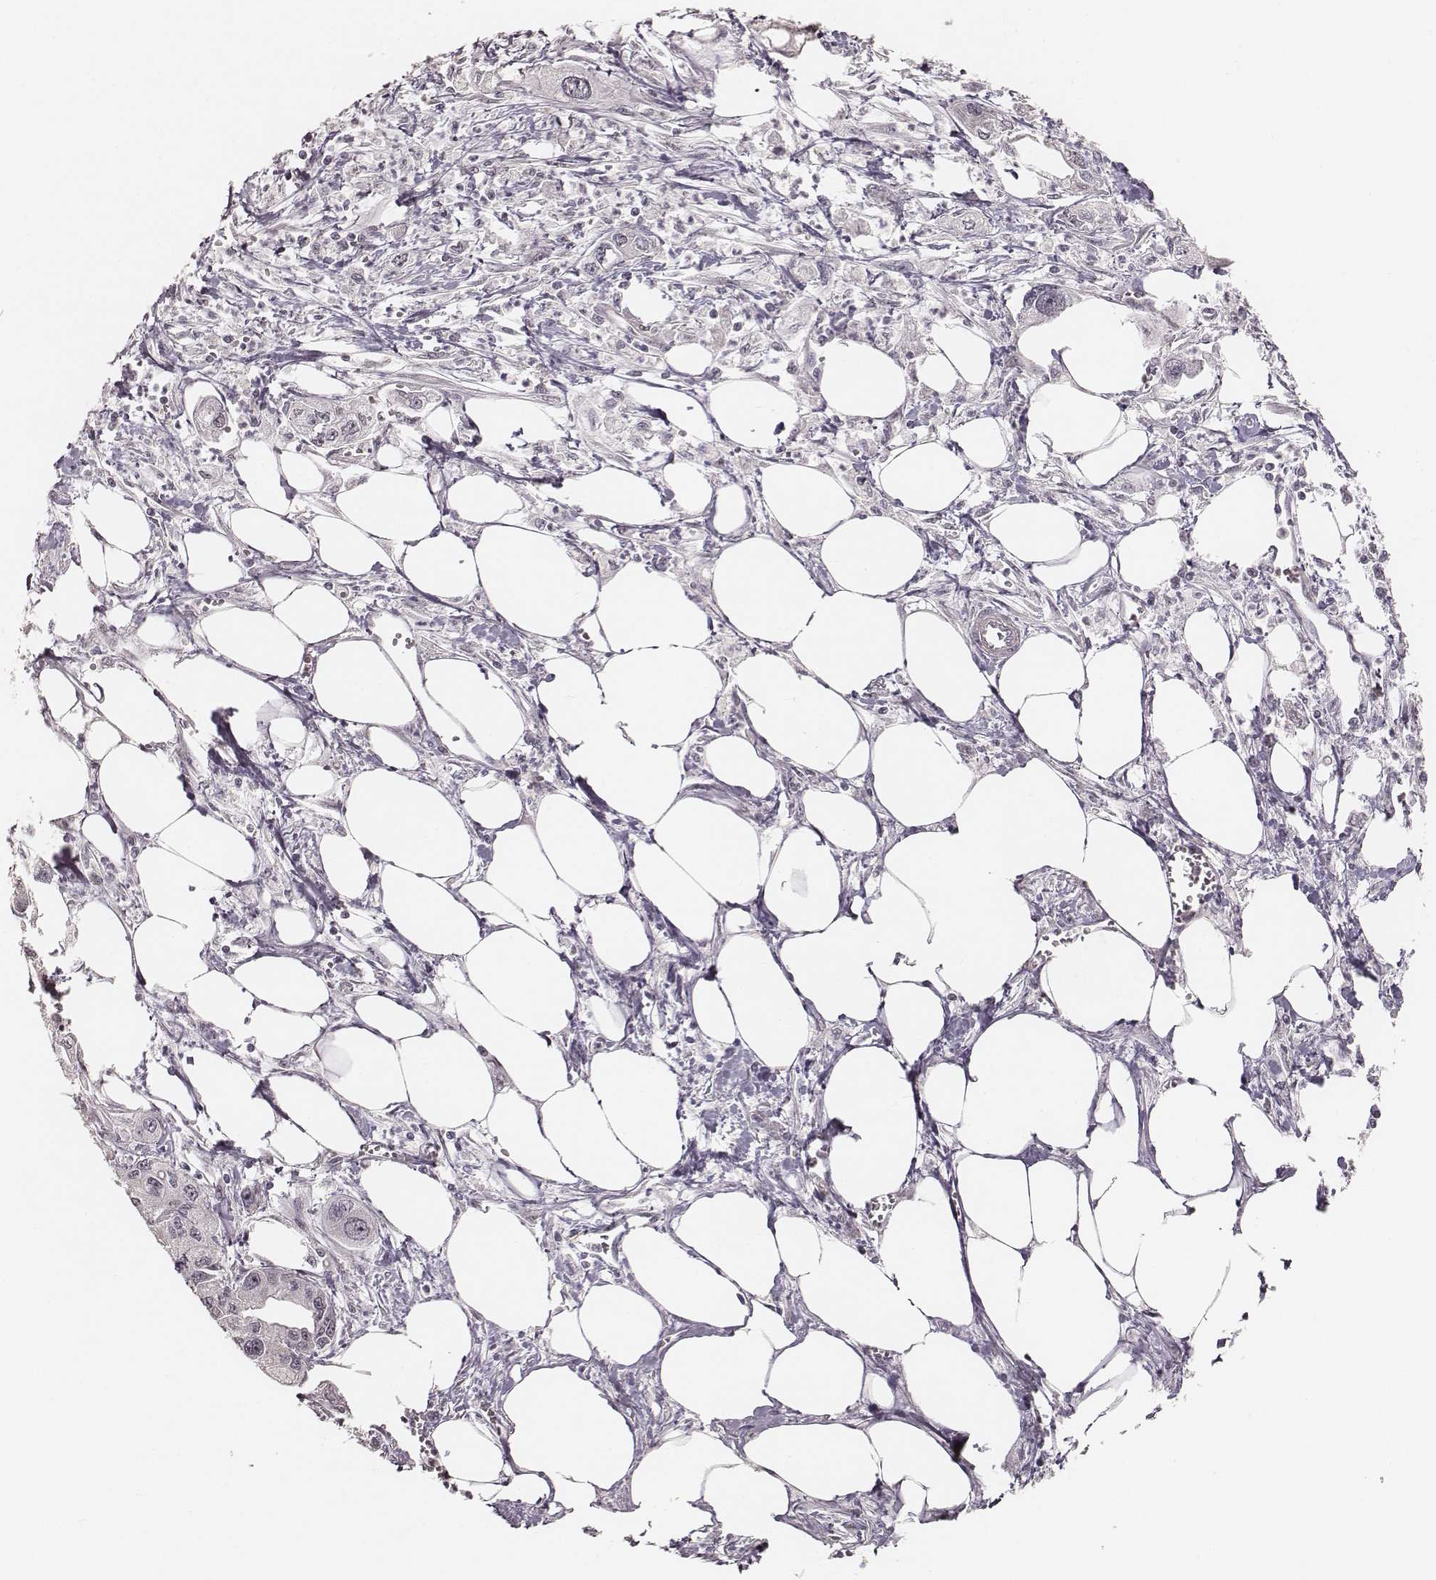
{"staining": {"intensity": "negative", "quantity": "none", "location": "none"}, "tissue": "pancreatic cancer", "cell_type": "Tumor cells", "image_type": "cancer", "snomed": [{"axis": "morphology", "description": "Adenocarcinoma, NOS"}, {"axis": "topography", "description": "Pancreas"}], "caption": "The IHC micrograph has no significant positivity in tumor cells of pancreatic adenocarcinoma tissue.", "gene": "LY6K", "patient": {"sex": "male", "age": 70}}